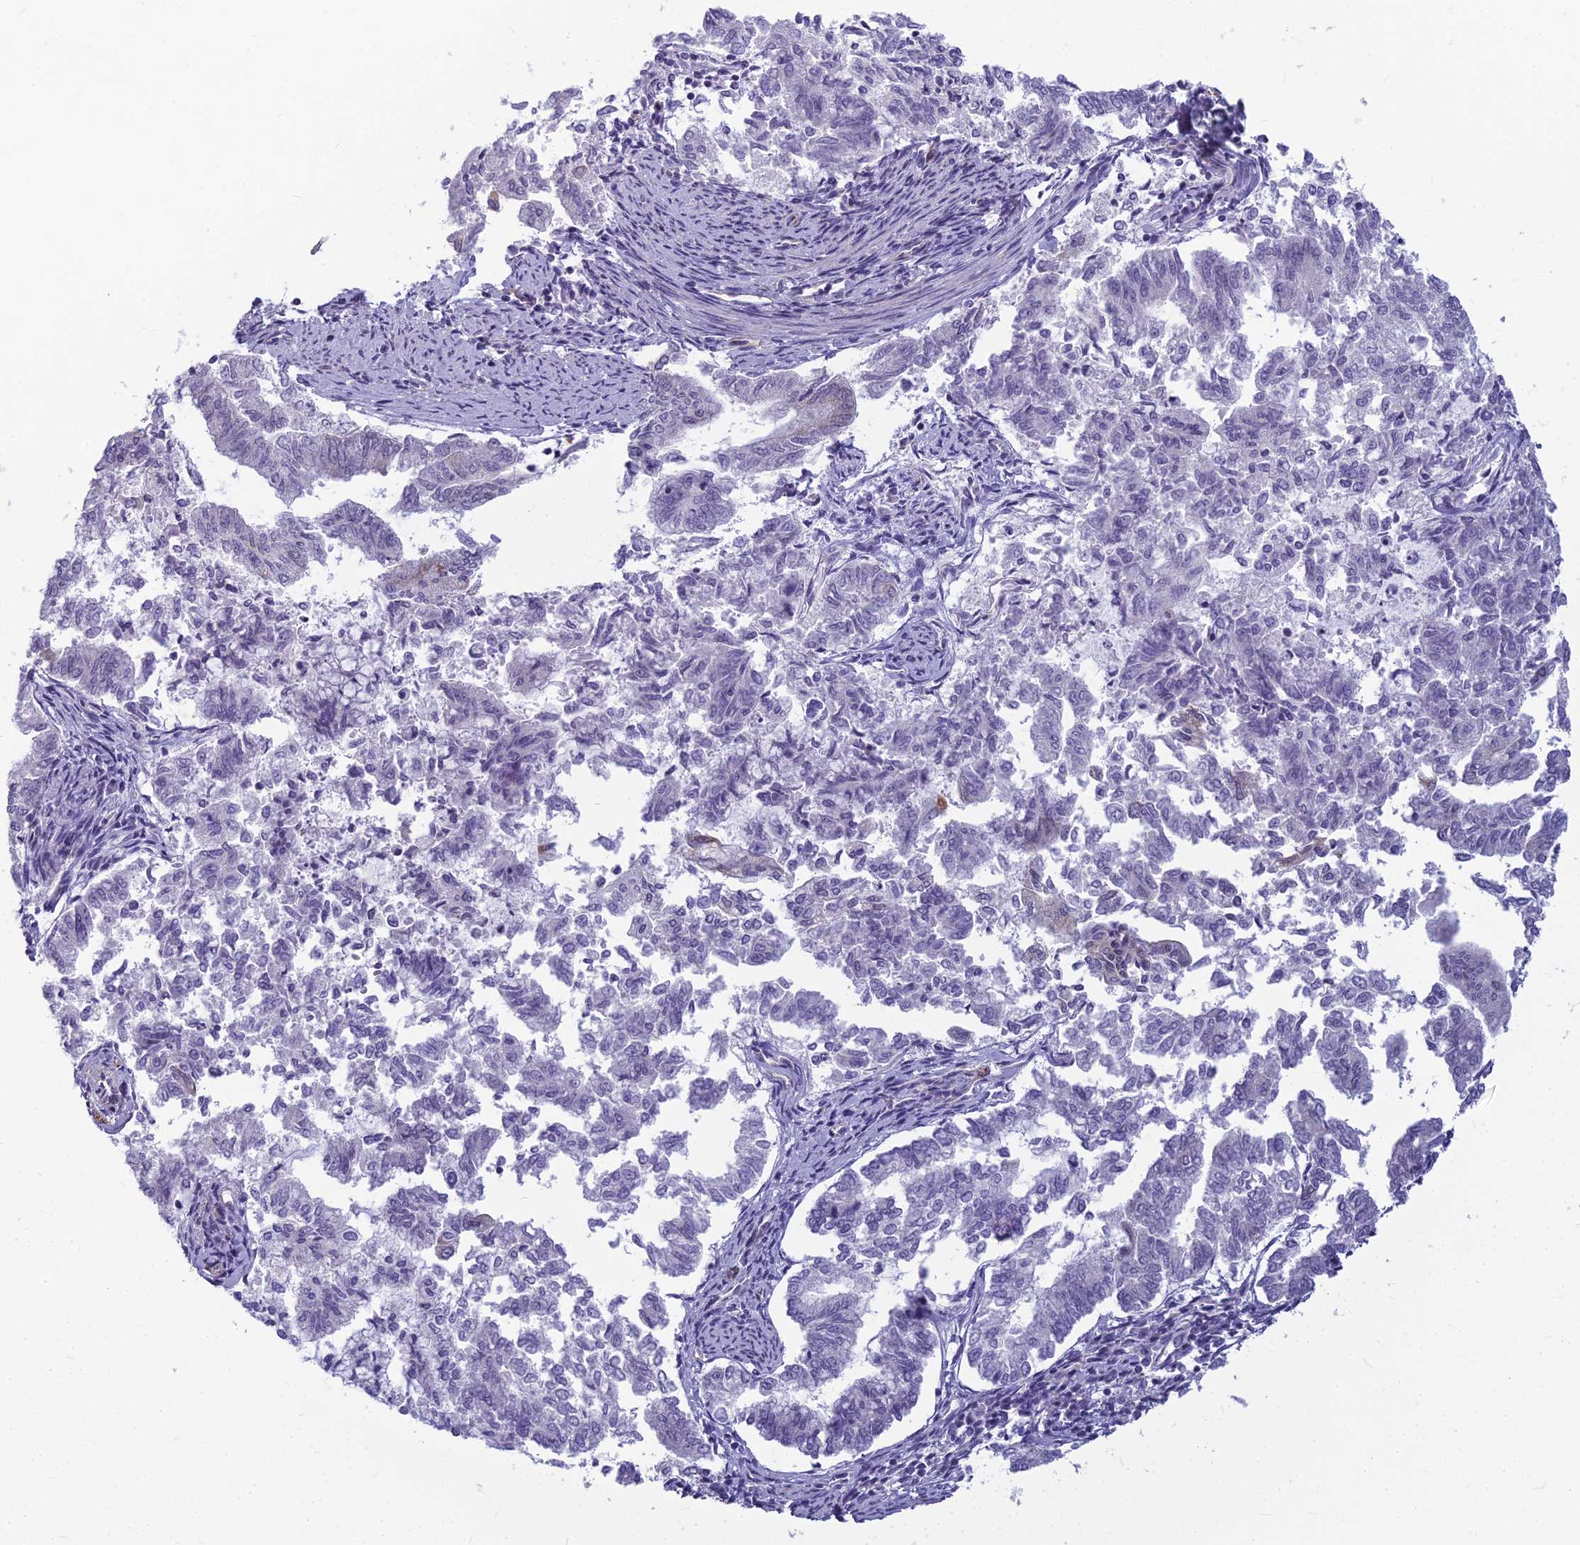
{"staining": {"intensity": "negative", "quantity": "none", "location": "none"}, "tissue": "endometrial cancer", "cell_type": "Tumor cells", "image_type": "cancer", "snomed": [{"axis": "morphology", "description": "Adenocarcinoma, NOS"}, {"axis": "topography", "description": "Endometrium"}], "caption": "This image is of endometrial adenocarcinoma stained with immunohistochemistry to label a protein in brown with the nuclei are counter-stained blue. There is no staining in tumor cells.", "gene": "RGL3", "patient": {"sex": "female", "age": 79}}